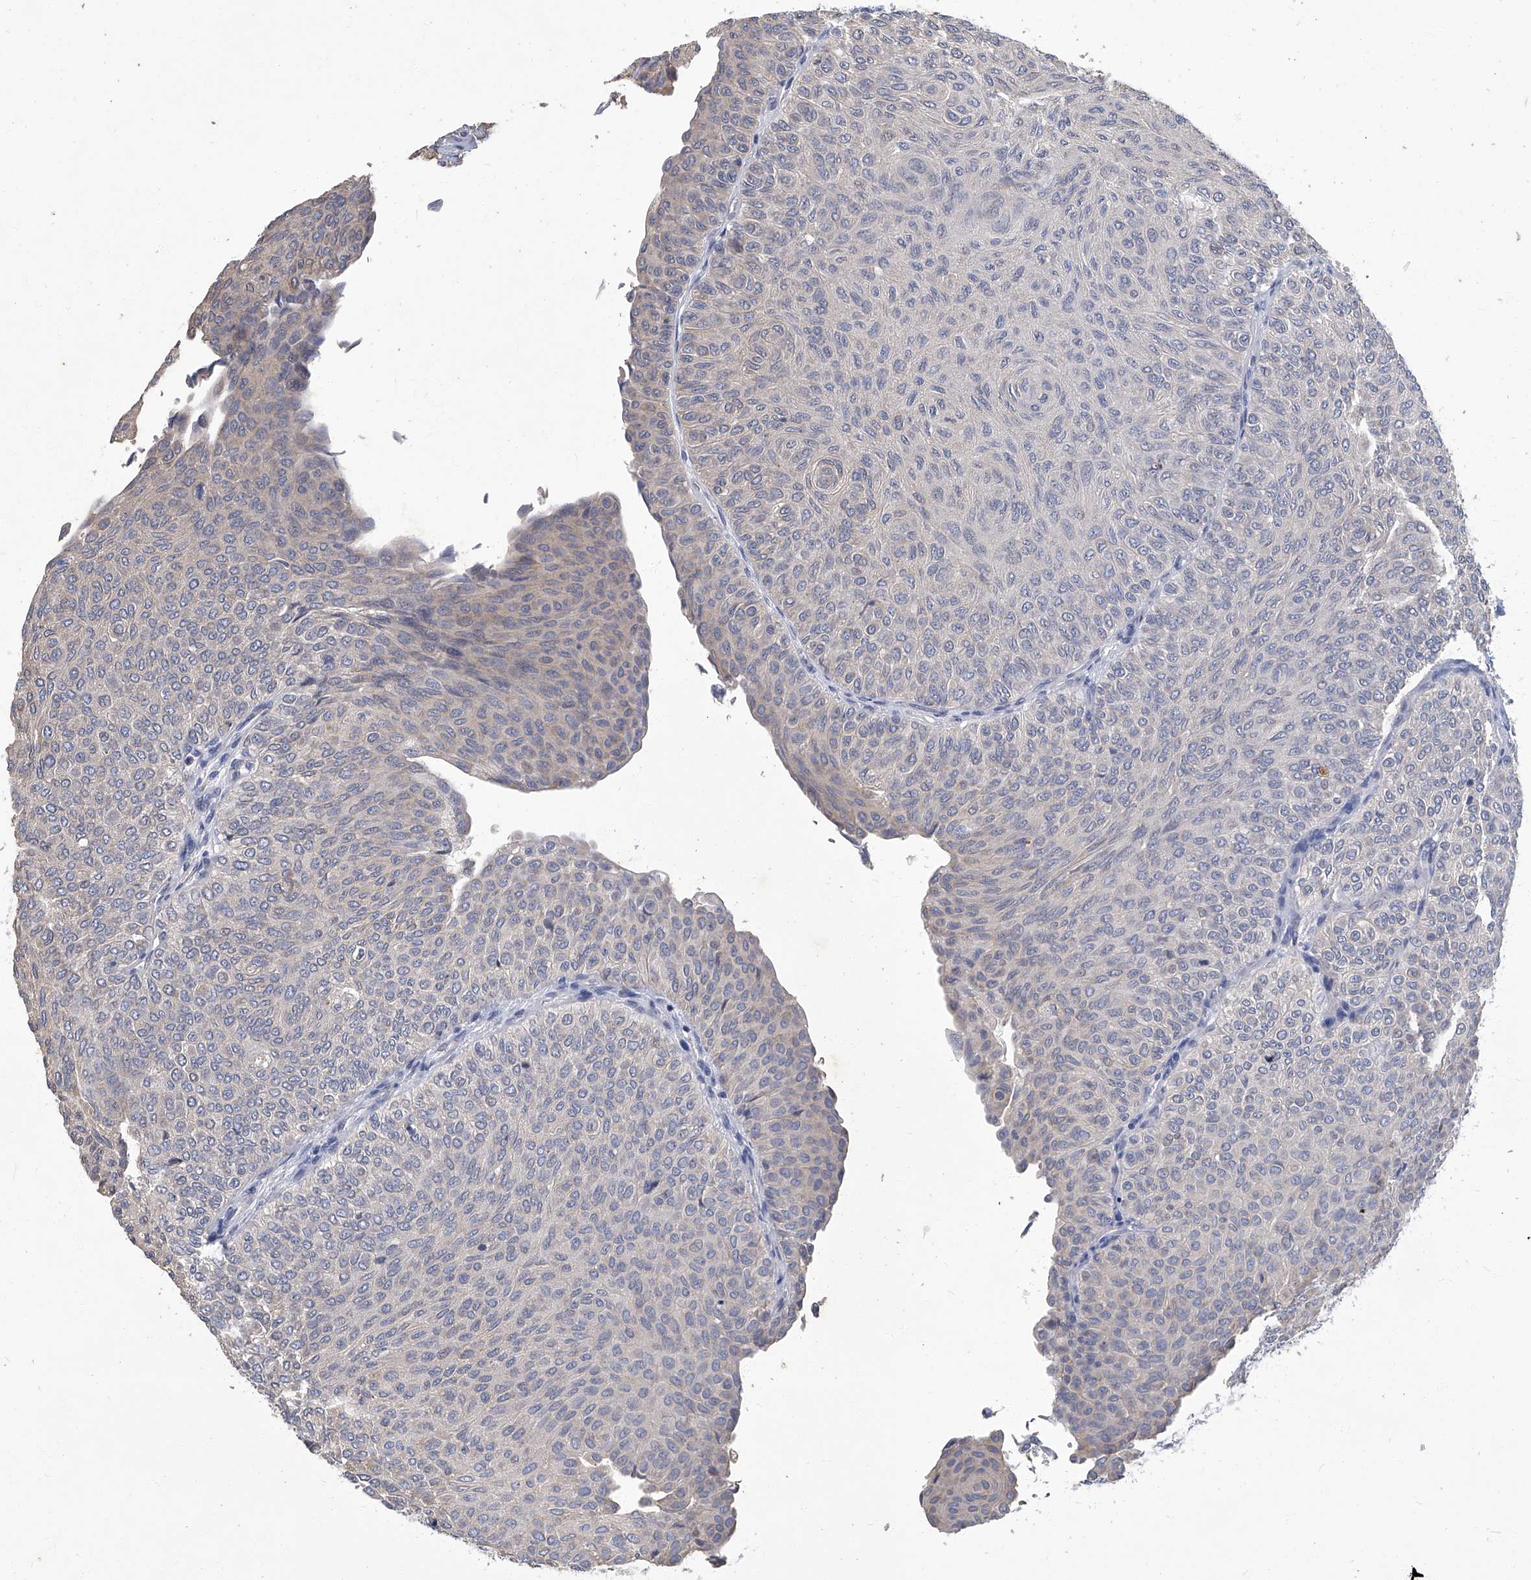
{"staining": {"intensity": "negative", "quantity": "none", "location": "none"}, "tissue": "urothelial cancer", "cell_type": "Tumor cells", "image_type": "cancer", "snomed": [{"axis": "morphology", "description": "Urothelial carcinoma, Low grade"}, {"axis": "topography", "description": "Urinary bladder"}], "caption": "DAB immunohistochemical staining of urothelial cancer displays no significant staining in tumor cells.", "gene": "TGFBR1", "patient": {"sex": "male", "age": 78}}